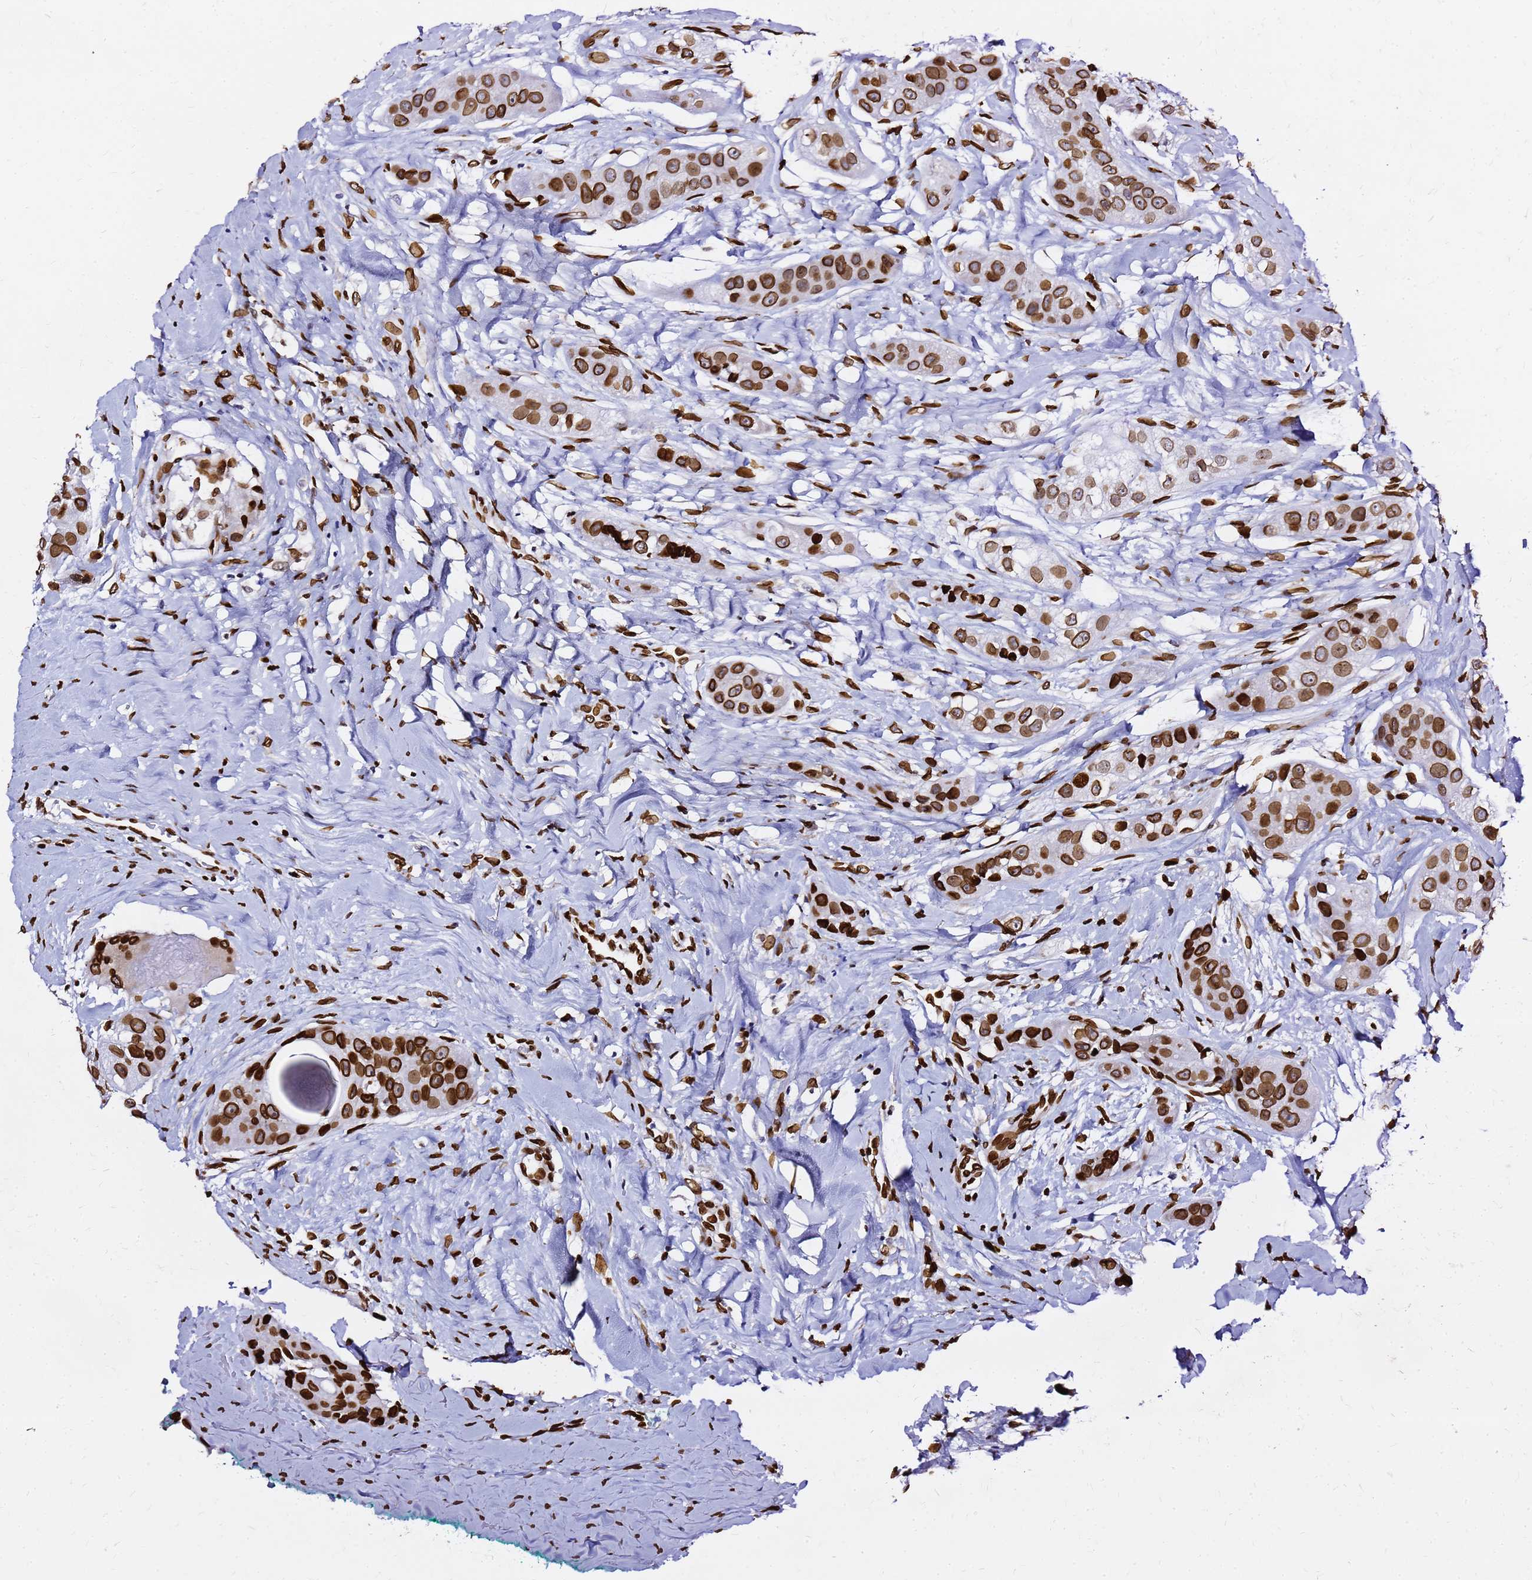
{"staining": {"intensity": "strong", "quantity": ">75%", "location": "cytoplasmic/membranous,nuclear"}, "tissue": "head and neck cancer", "cell_type": "Tumor cells", "image_type": "cancer", "snomed": [{"axis": "morphology", "description": "Normal tissue, NOS"}, {"axis": "morphology", "description": "Squamous cell carcinoma, NOS"}, {"axis": "topography", "description": "Skeletal muscle"}, {"axis": "topography", "description": "Head-Neck"}], "caption": "IHC (DAB (3,3'-diaminobenzidine)) staining of human squamous cell carcinoma (head and neck) exhibits strong cytoplasmic/membranous and nuclear protein expression in approximately >75% of tumor cells.", "gene": "C6orf141", "patient": {"sex": "male", "age": 51}}